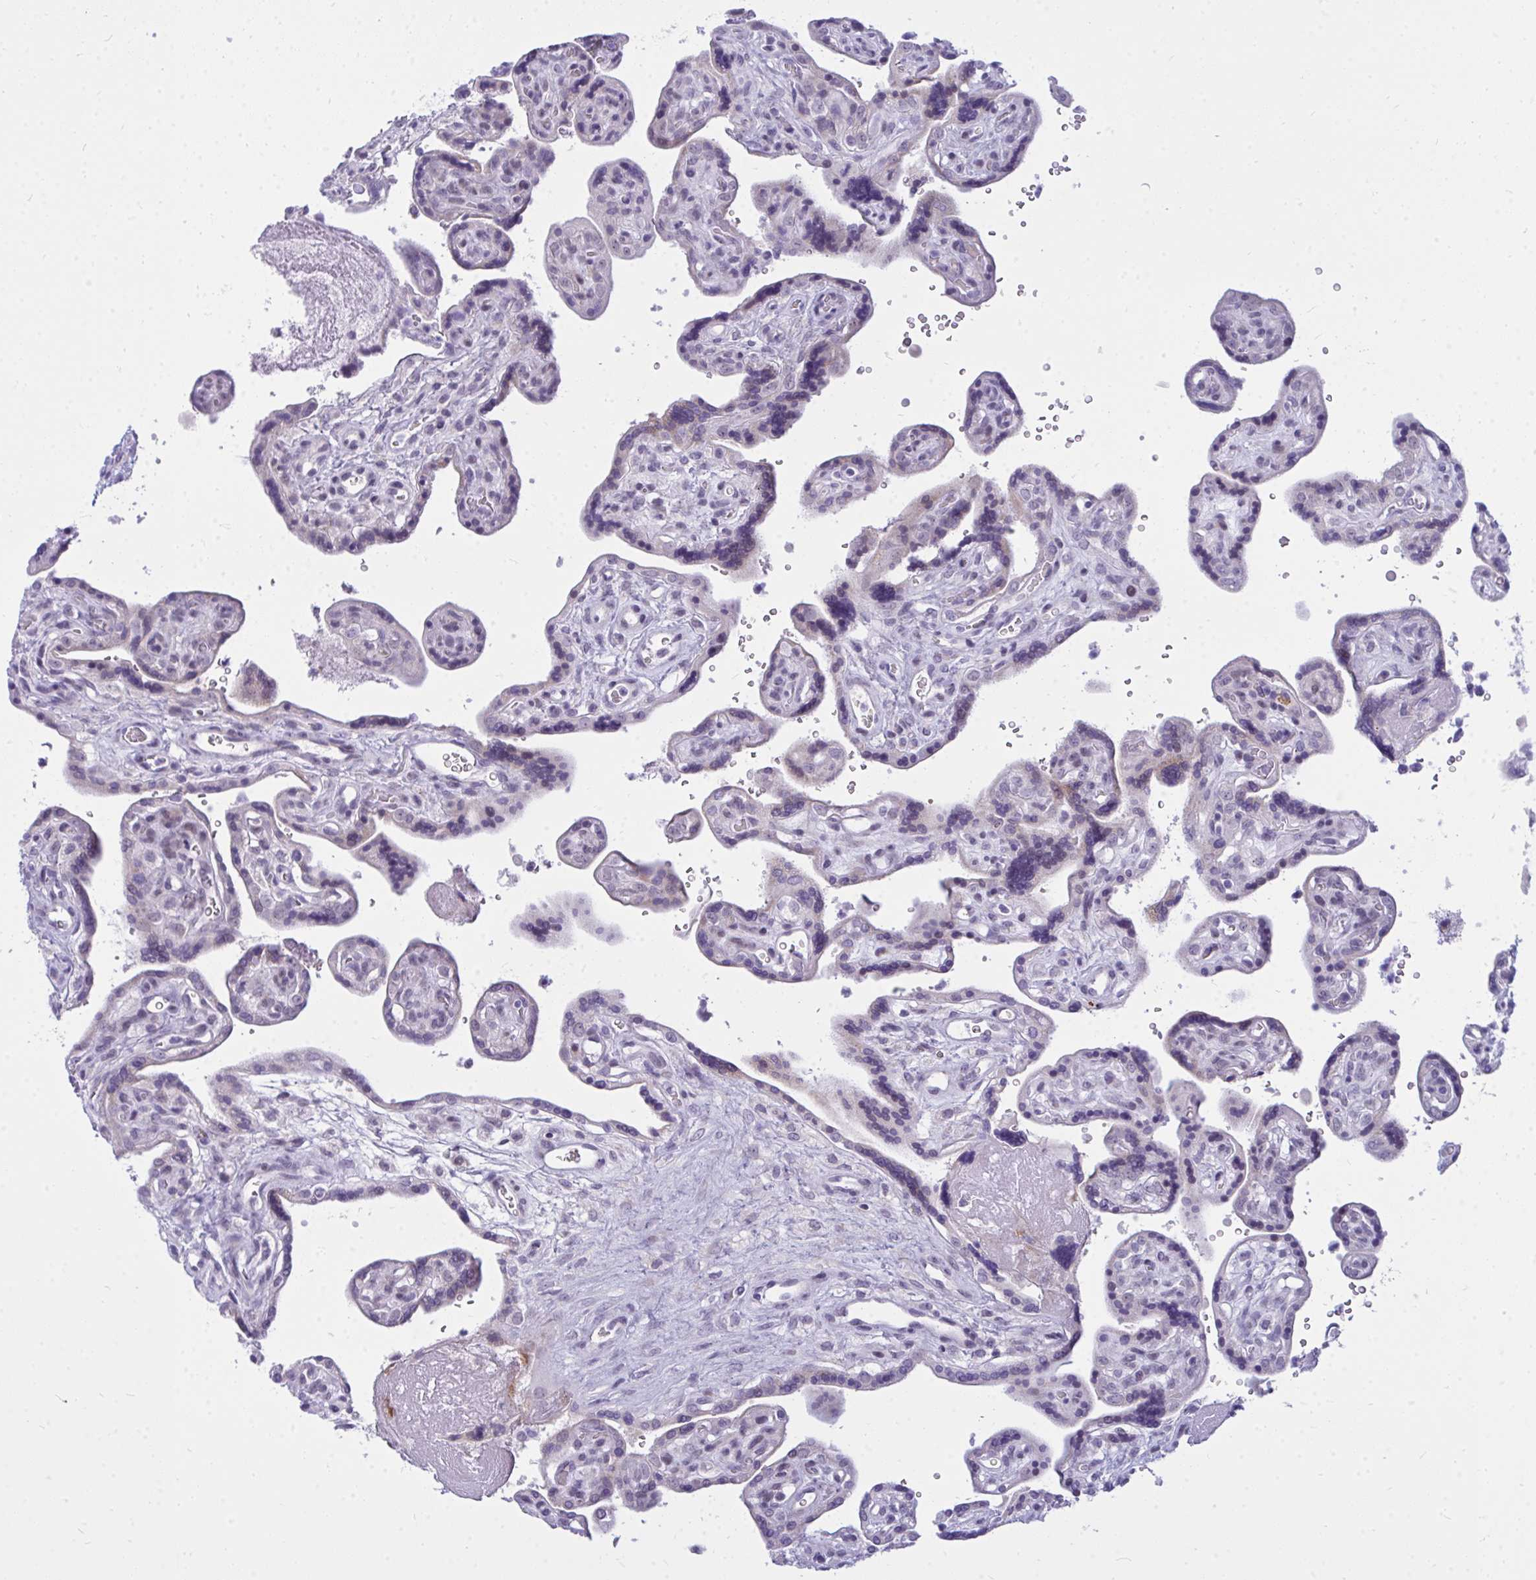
{"staining": {"intensity": "negative", "quantity": "none", "location": "none"}, "tissue": "placenta", "cell_type": "Trophoblastic cells", "image_type": "normal", "snomed": [{"axis": "morphology", "description": "Normal tissue, NOS"}, {"axis": "topography", "description": "Placenta"}], "caption": "A photomicrograph of placenta stained for a protein displays no brown staining in trophoblastic cells. (DAB immunohistochemistry visualized using brightfield microscopy, high magnification).", "gene": "ZSCAN25", "patient": {"sex": "female", "age": 39}}